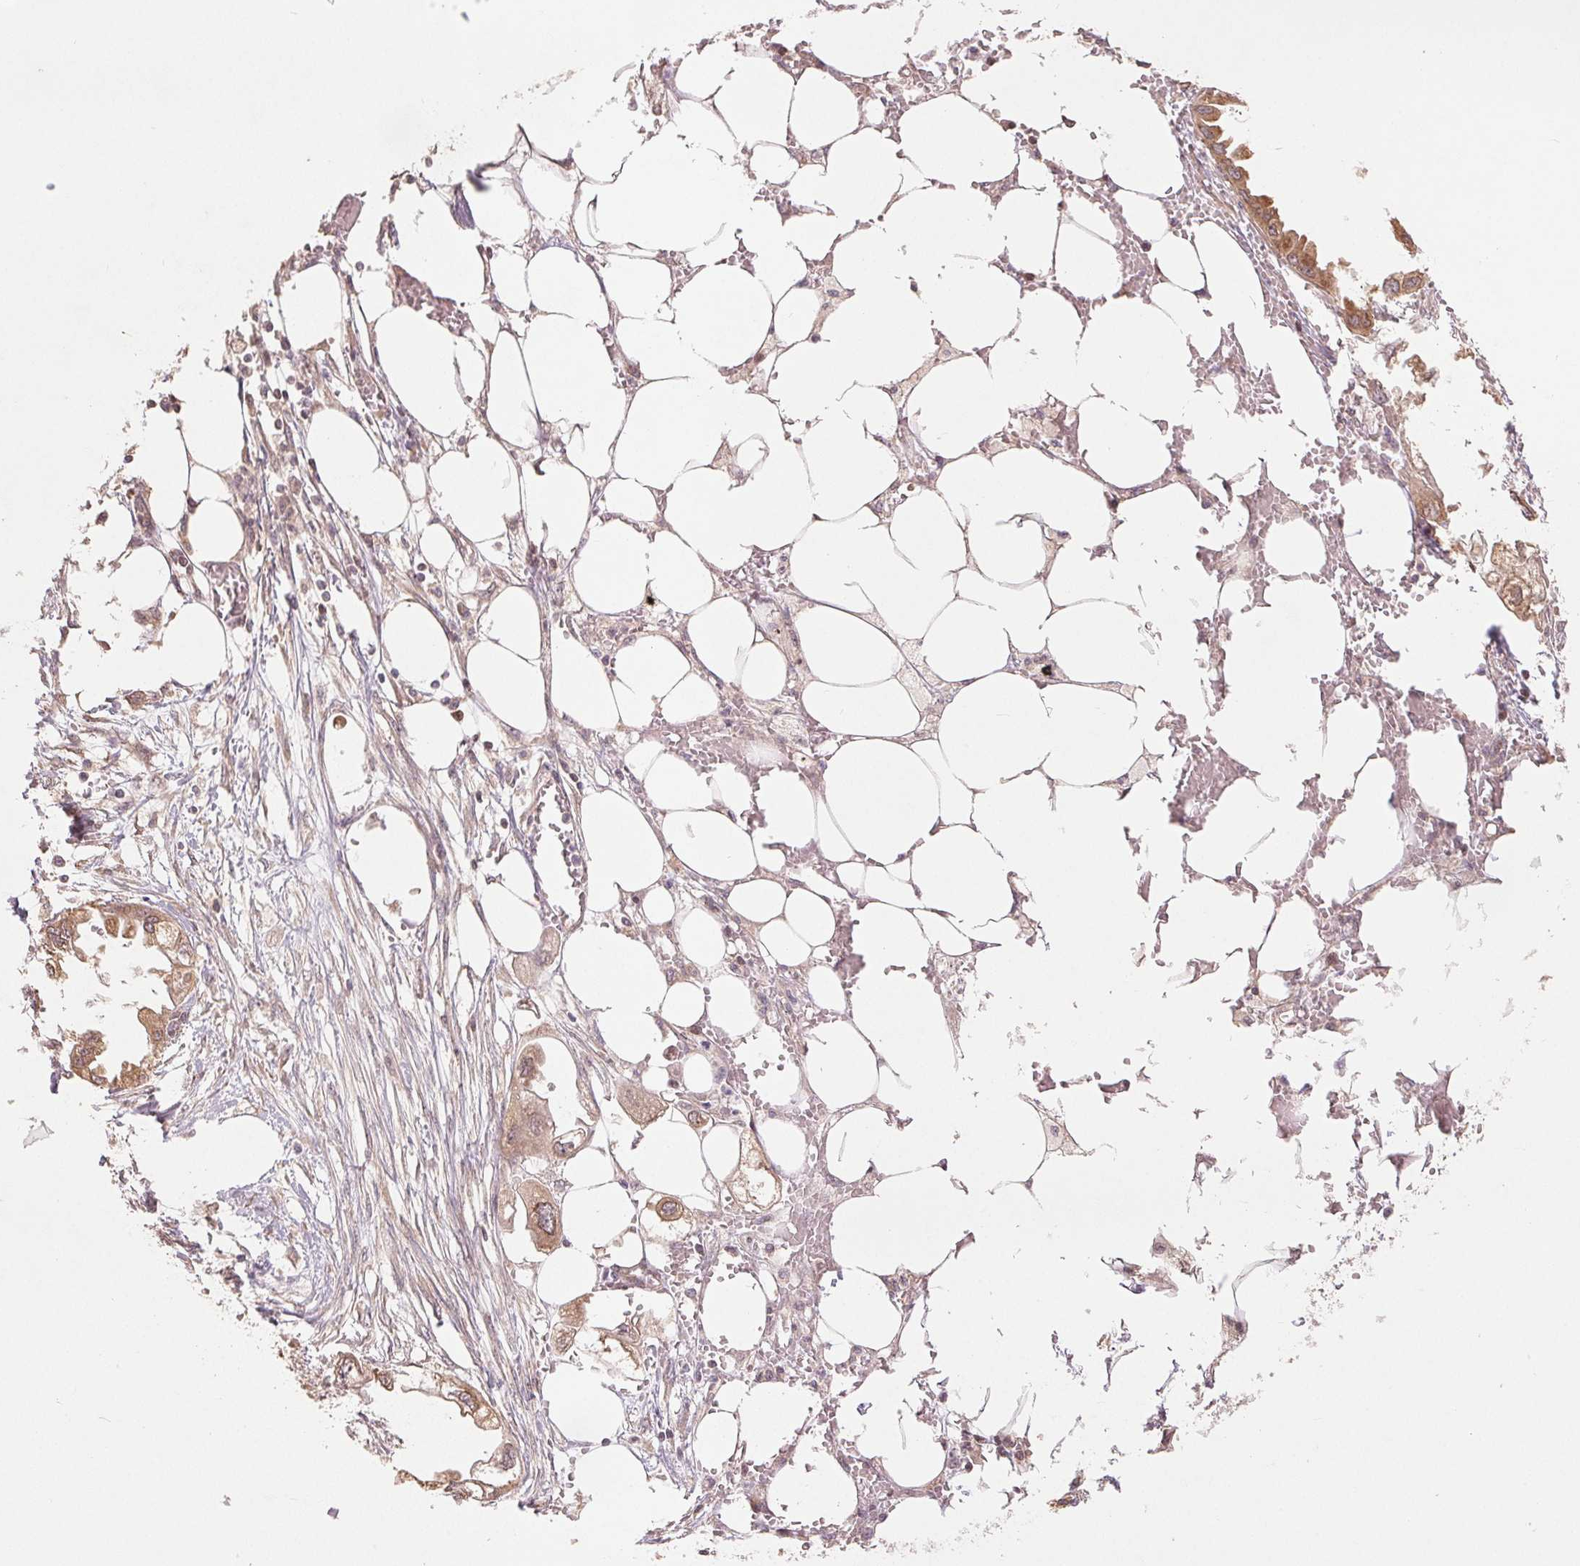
{"staining": {"intensity": "moderate", "quantity": ">75%", "location": "cytoplasmic/membranous"}, "tissue": "endometrial cancer", "cell_type": "Tumor cells", "image_type": "cancer", "snomed": [{"axis": "morphology", "description": "Adenocarcinoma, NOS"}, {"axis": "morphology", "description": "Adenocarcinoma, metastatic, NOS"}, {"axis": "topography", "description": "Adipose tissue"}, {"axis": "topography", "description": "Endometrium"}], "caption": "Approximately >75% of tumor cells in metastatic adenocarcinoma (endometrial) demonstrate moderate cytoplasmic/membranous protein positivity as visualized by brown immunohistochemical staining.", "gene": "BTF3L4", "patient": {"sex": "female", "age": 67}}